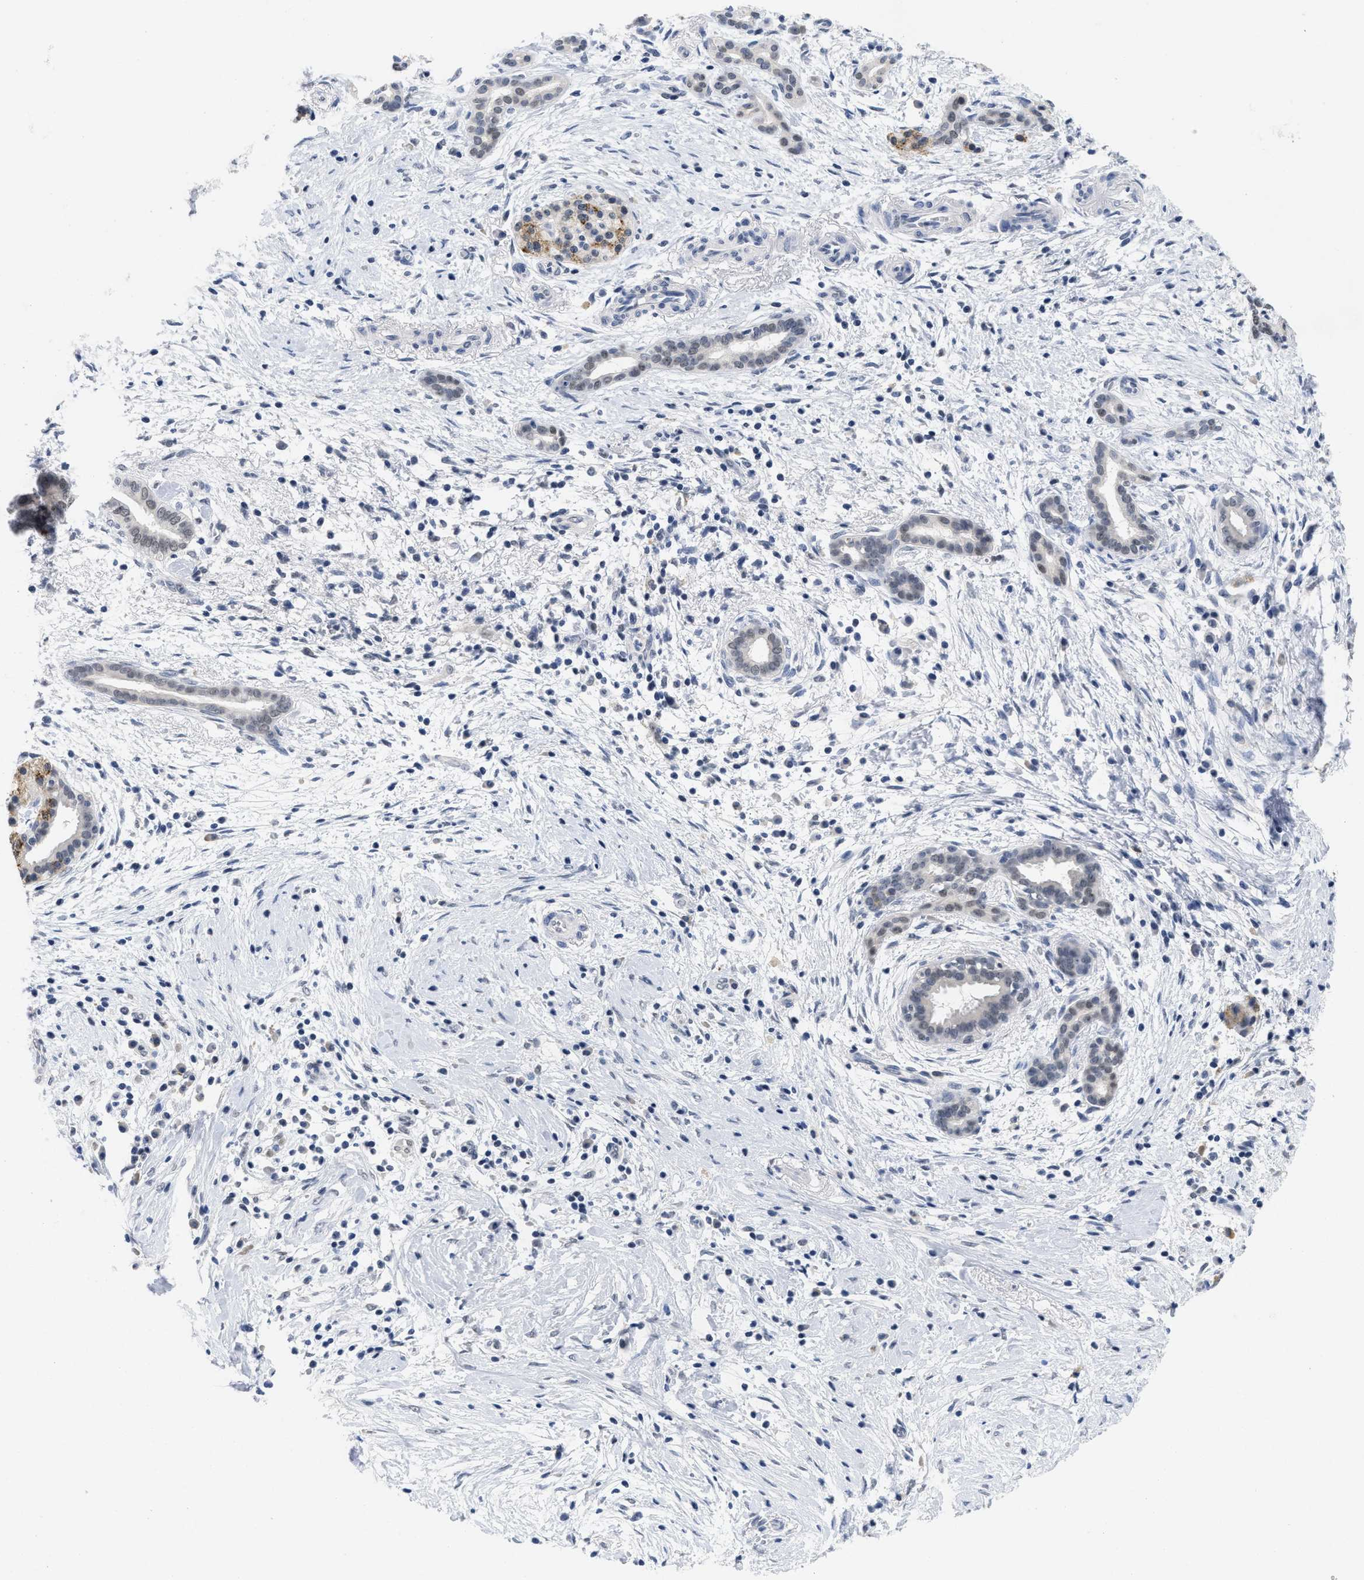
{"staining": {"intensity": "weak", "quantity": "<25%", "location": "nuclear"}, "tissue": "pancreatic cancer", "cell_type": "Tumor cells", "image_type": "cancer", "snomed": [{"axis": "morphology", "description": "Adenocarcinoma, NOS"}, {"axis": "topography", "description": "Pancreas"}], "caption": "A high-resolution histopathology image shows IHC staining of pancreatic cancer, which displays no significant positivity in tumor cells.", "gene": "GGNBP2", "patient": {"sex": "female", "age": 70}}